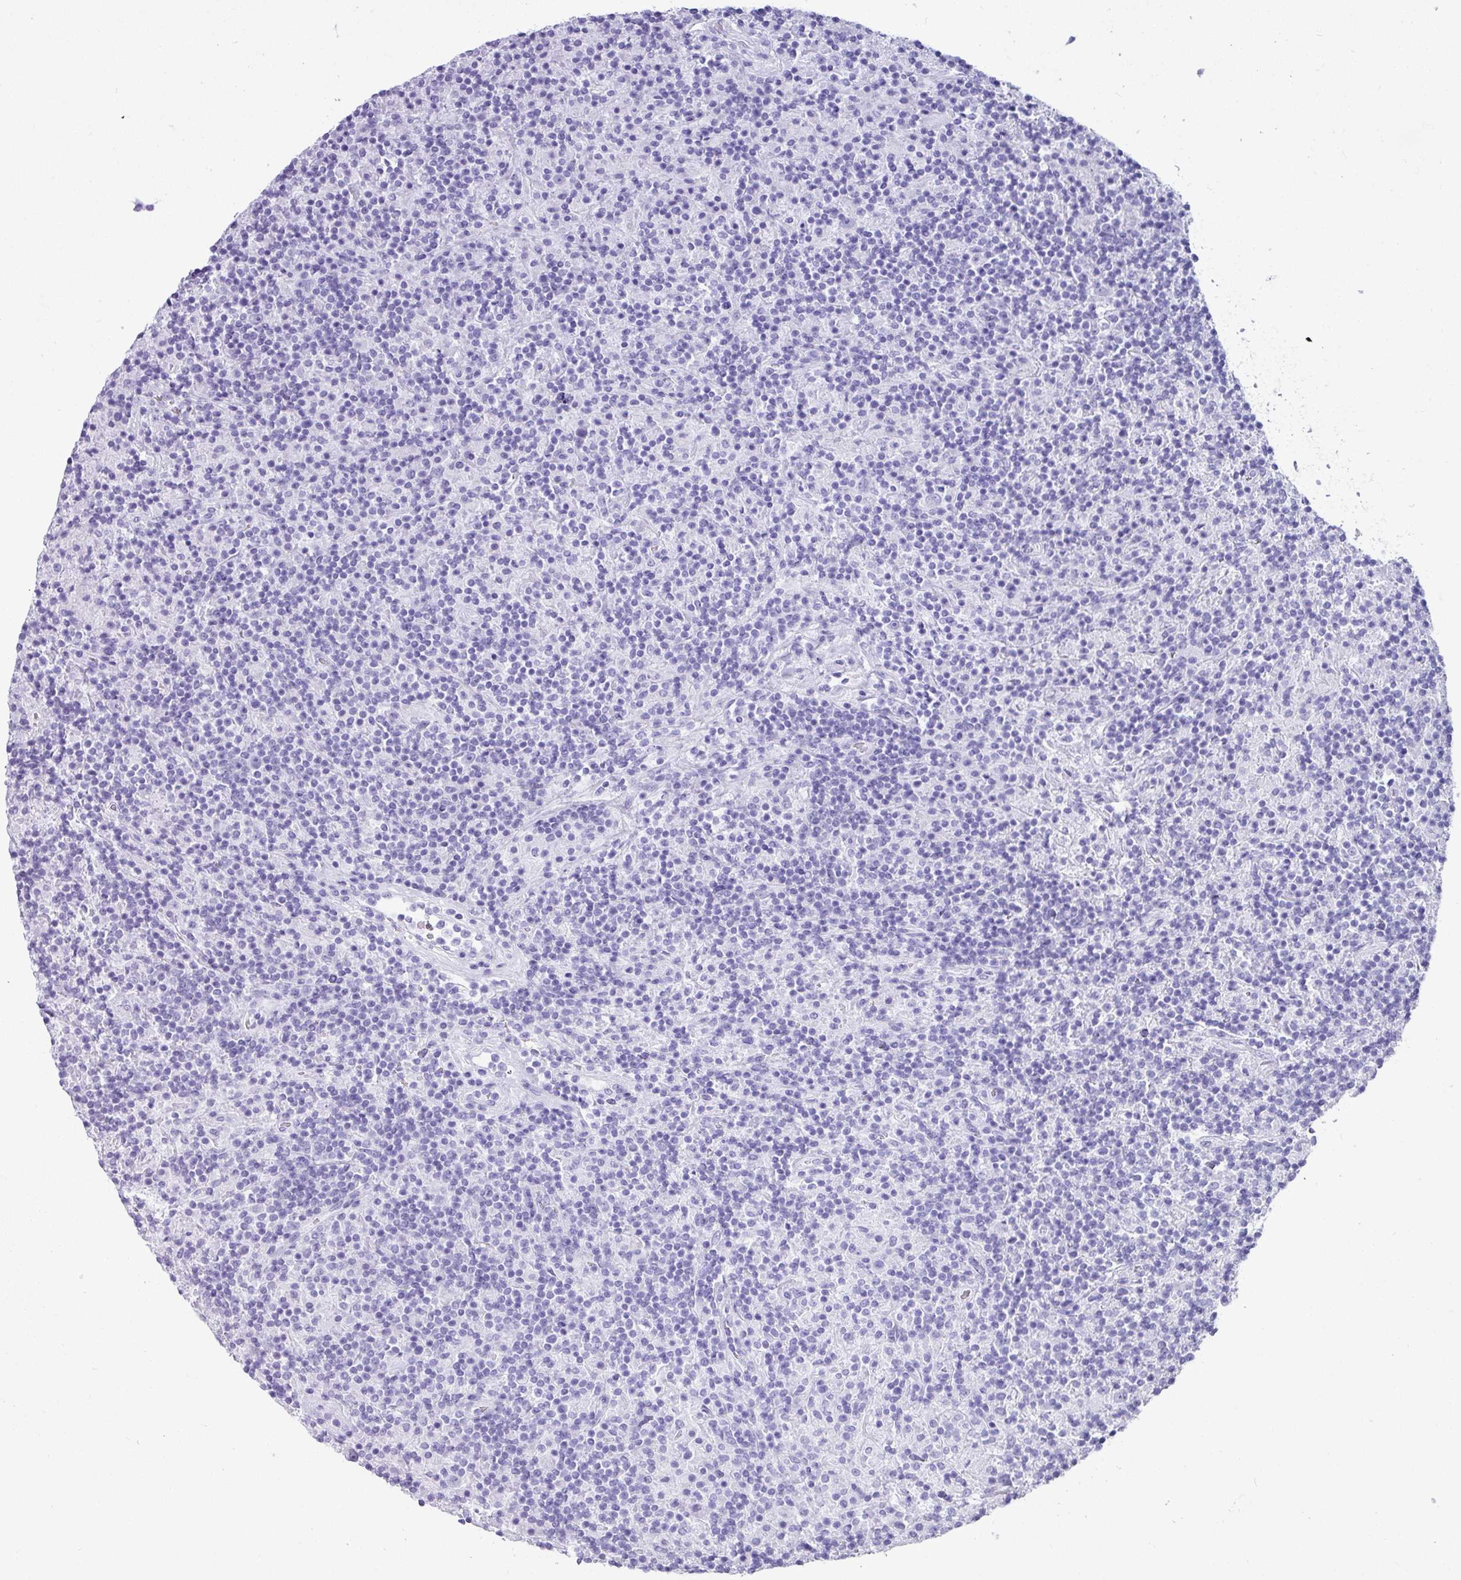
{"staining": {"intensity": "negative", "quantity": "none", "location": "none"}, "tissue": "lymphoma", "cell_type": "Tumor cells", "image_type": "cancer", "snomed": [{"axis": "morphology", "description": "Hodgkin's disease, NOS"}, {"axis": "topography", "description": "Lymph node"}], "caption": "High power microscopy image of an IHC photomicrograph of Hodgkin's disease, revealing no significant expression in tumor cells. (DAB immunohistochemistry (IHC) visualized using brightfield microscopy, high magnification).", "gene": "NCCRP1", "patient": {"sex": "male", "age": 70}}